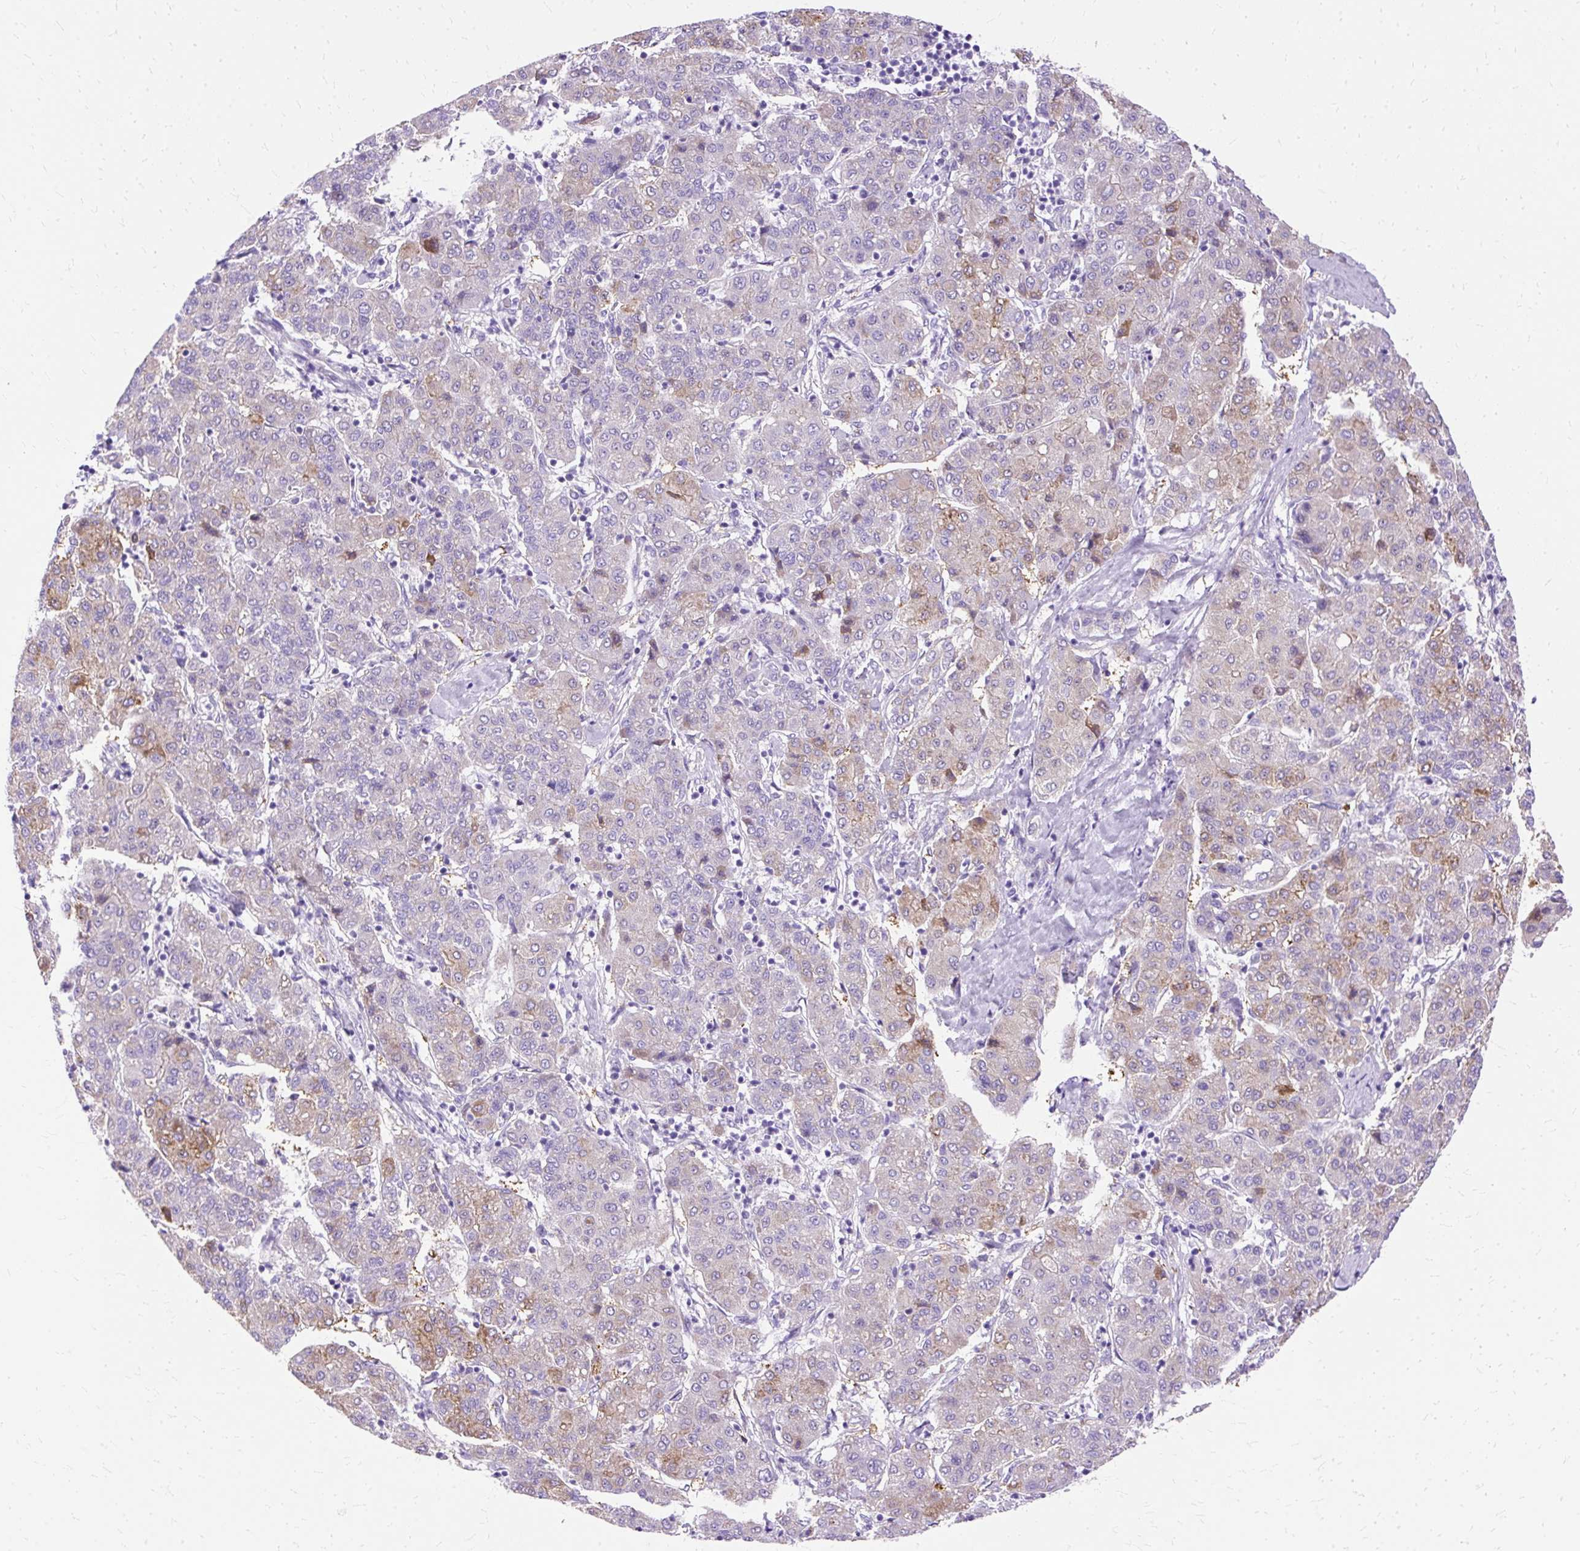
{"staining": {"intensity": "negative", "quantity": "none", "location": "none"}, "tissue": "liver cancer", "cell_type": "Tumor cells", "image_type": "cancer", "snomed": [{"axis": "morphology", "description": "Carcinoma, Hepatocellular, NOS"}, {"axis": "topography", "description": "Liver"}], "caption": "Tumor cells are negative for protein expression in human hepatocellular carcinoma (liver). Nuclei are stained in blue.", "gene": "MYO6", "patient": {"sex": "male", "age": 65}}